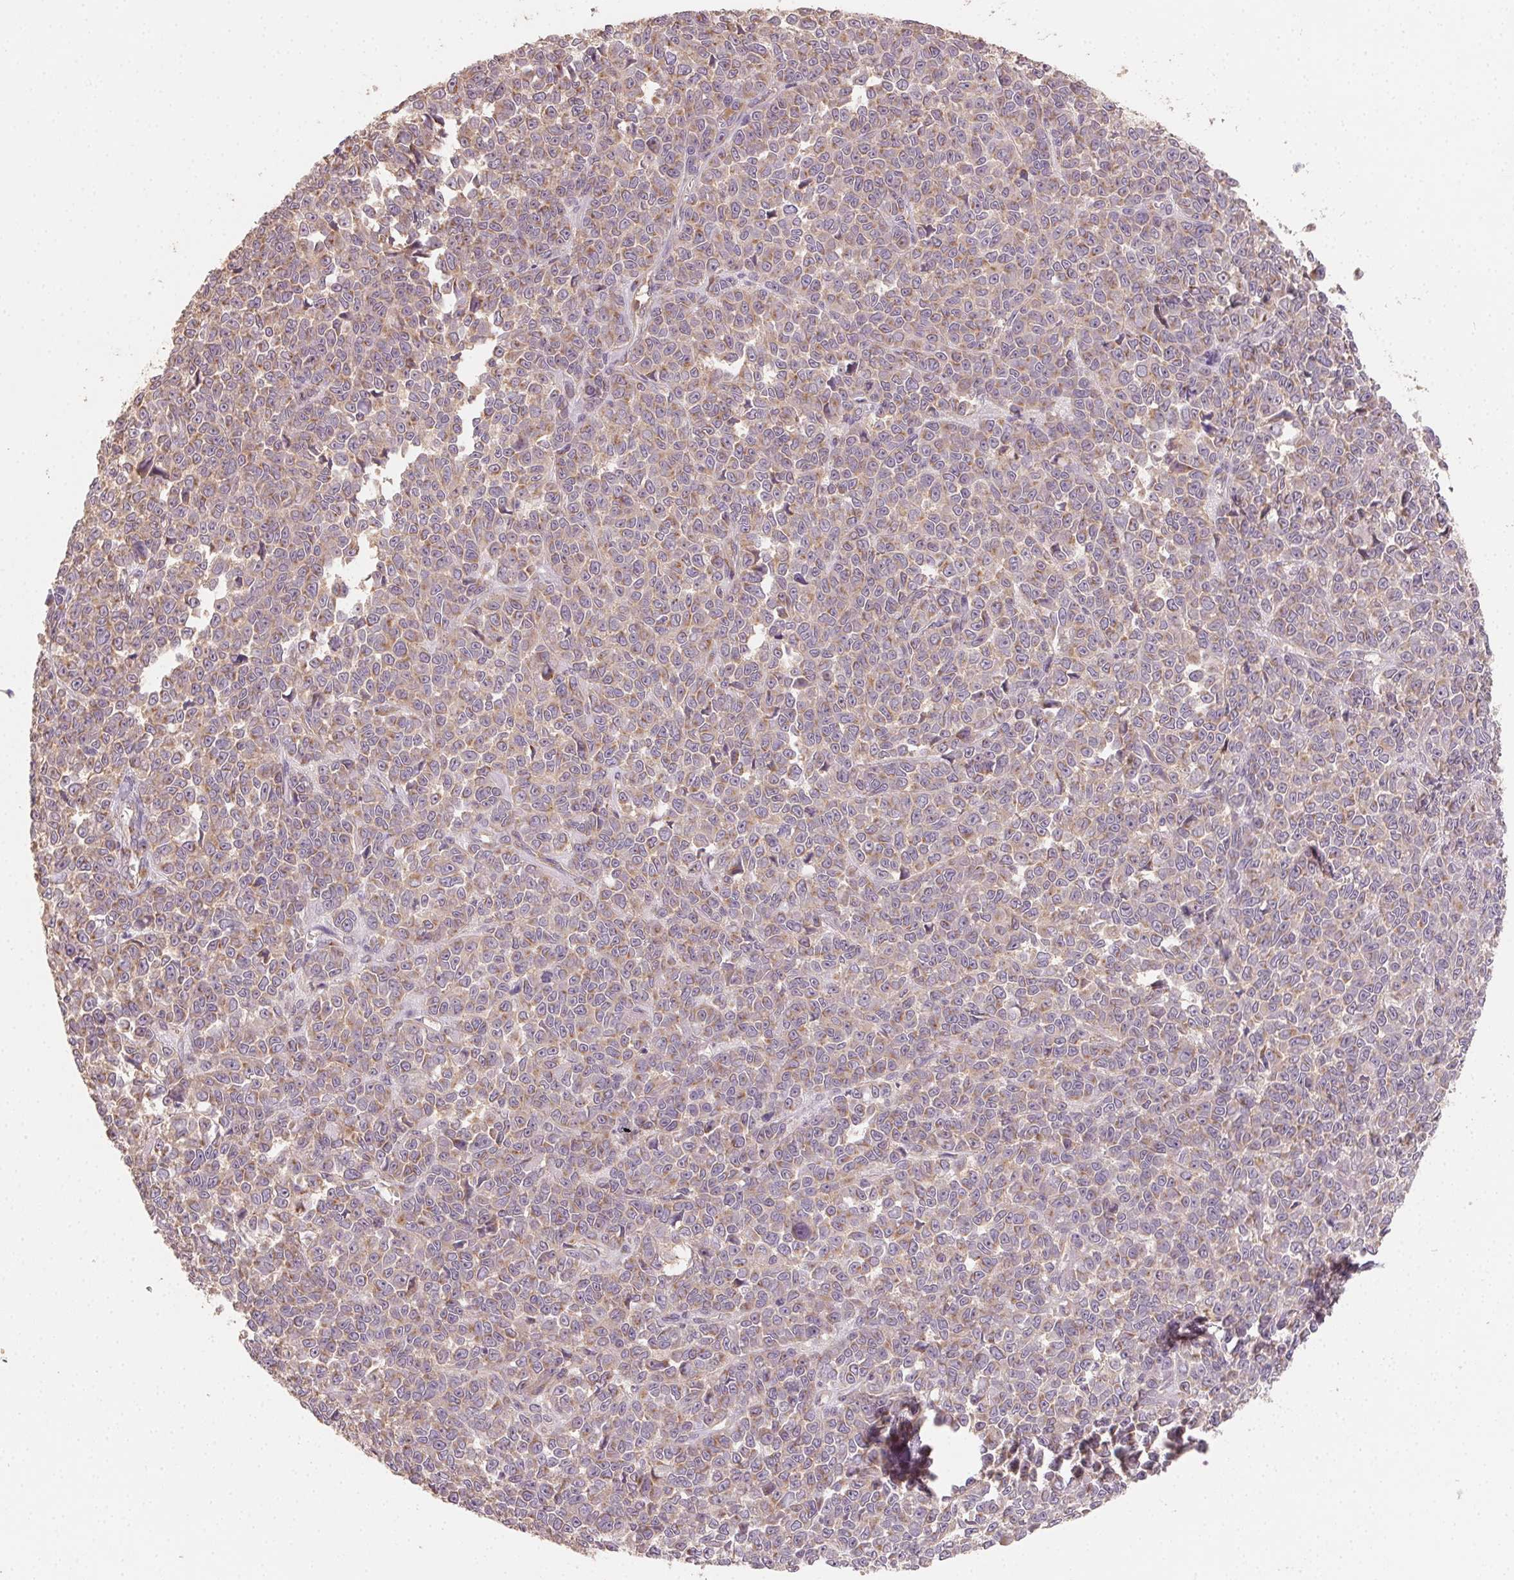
{"staining": {"intensity": "weak", "quantity": ">75%", "location": "cytoplasmic/membranous"}, "tissue": "melanoma", "cell_type": "Tumor cells", "image_type": "cancer", "snomed": [{"axis": "morphology", "description": "Malignant melanoma, NOS"}, {"axis": "topography", "description": "Skin"}], "caption": "The micrograph displays immunohistochemical staining of malignant melanoma. There is weak cytoplasmic/membranous staining is present in about >75% of tumor cells.", "gene": "AP1S1", "patient": {"sex": "female", "age": 95}}